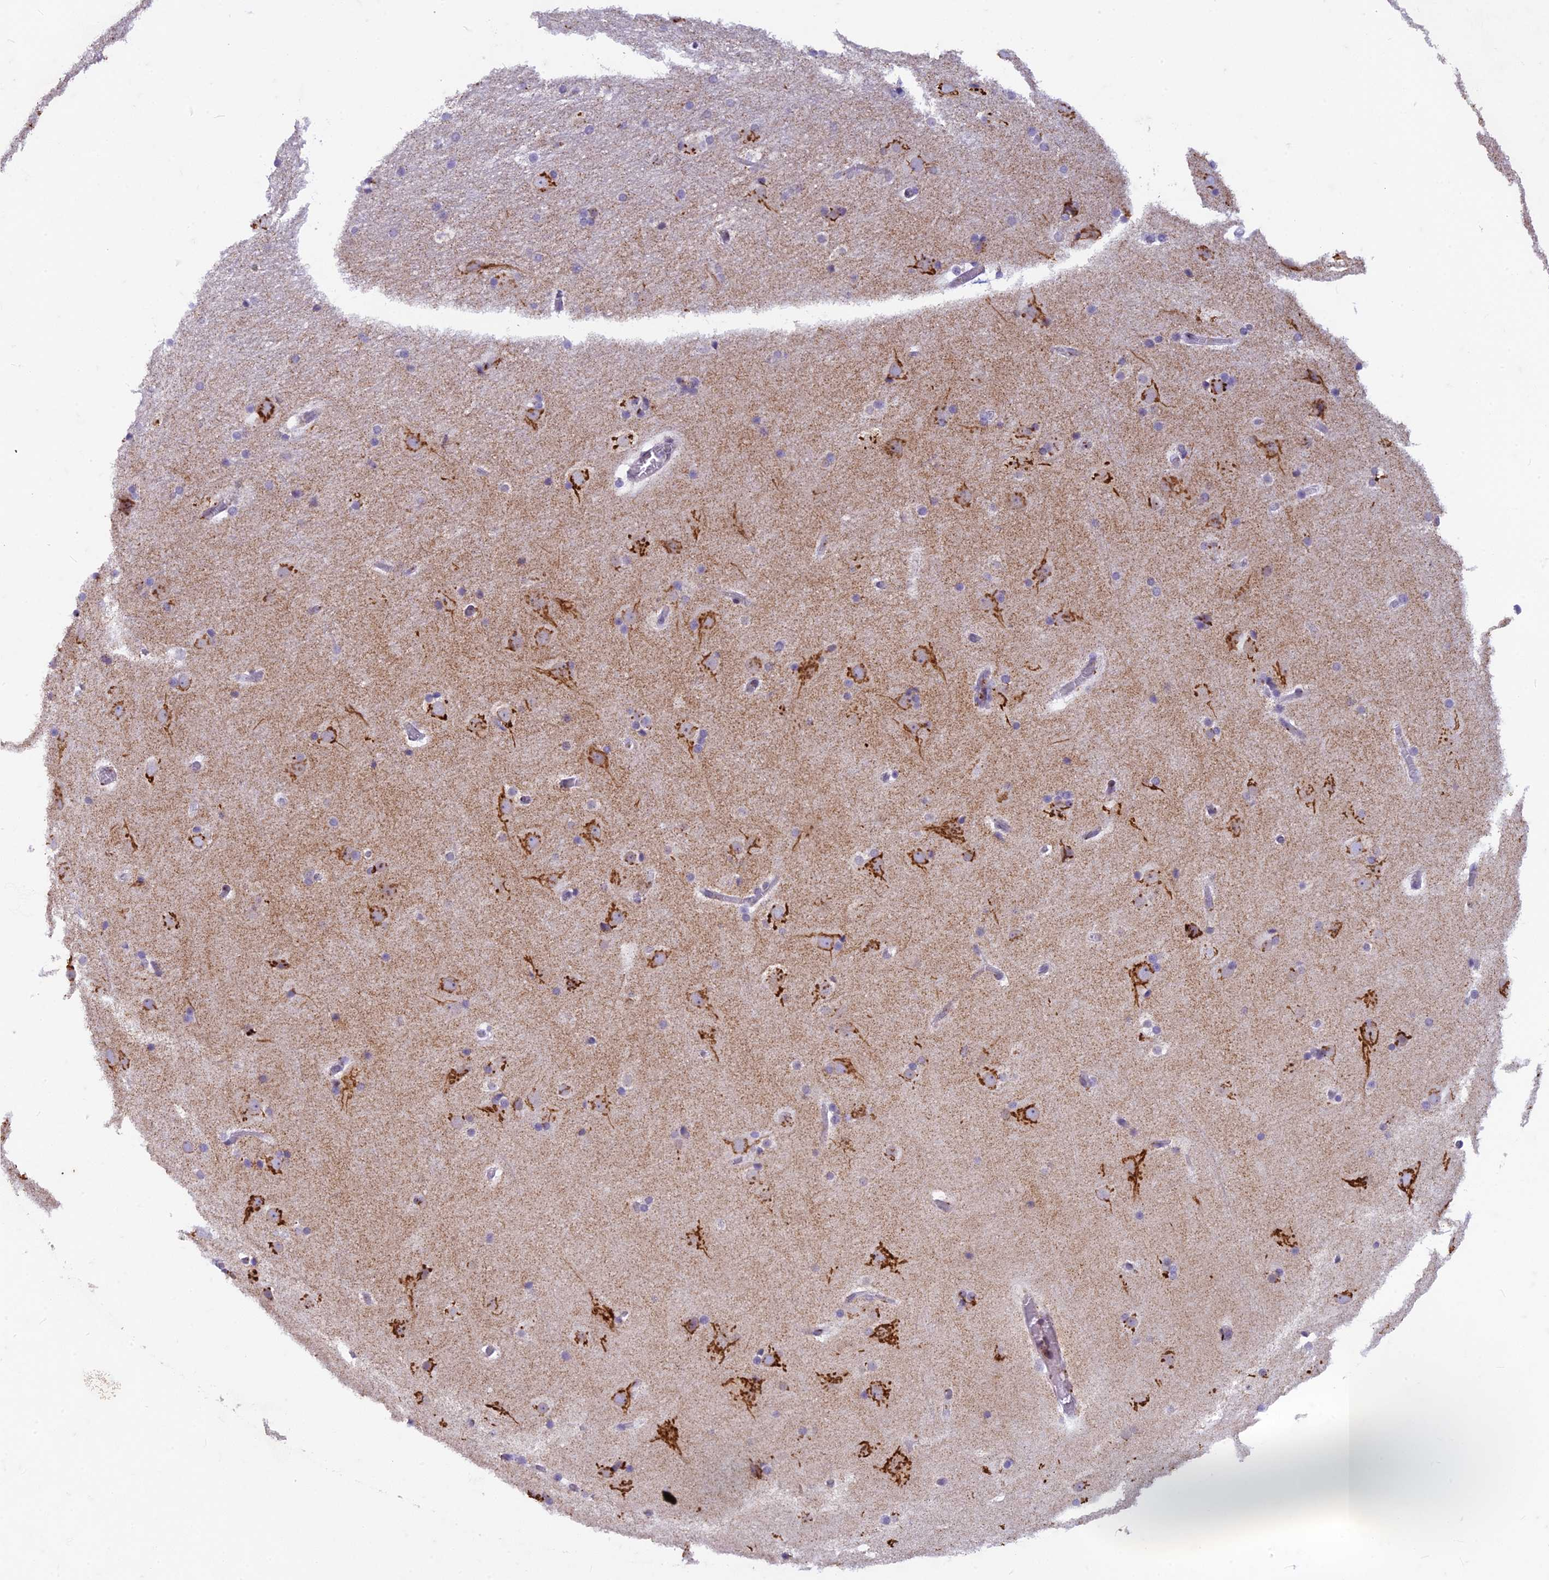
{"staining": {"intensity": "negative", "quantity": "none", "location": "none"}, "tissue": "cerebral cortex", "cell_type": "Endothelial cells", "image_type": "normal", "snomed": [{"axis": "morphology", "description": "Normal tissue, NOS"}, {"axis": "topography", "description": "Cerebral cortex"}], "caption": "Cerebral cortex was stained to show a protein in brown. There is no significant positivity in endothelial cells. Nuclei are stained in blue.", "gene": "FAM3C", "patient": {"sex": "male", "age": 57}}